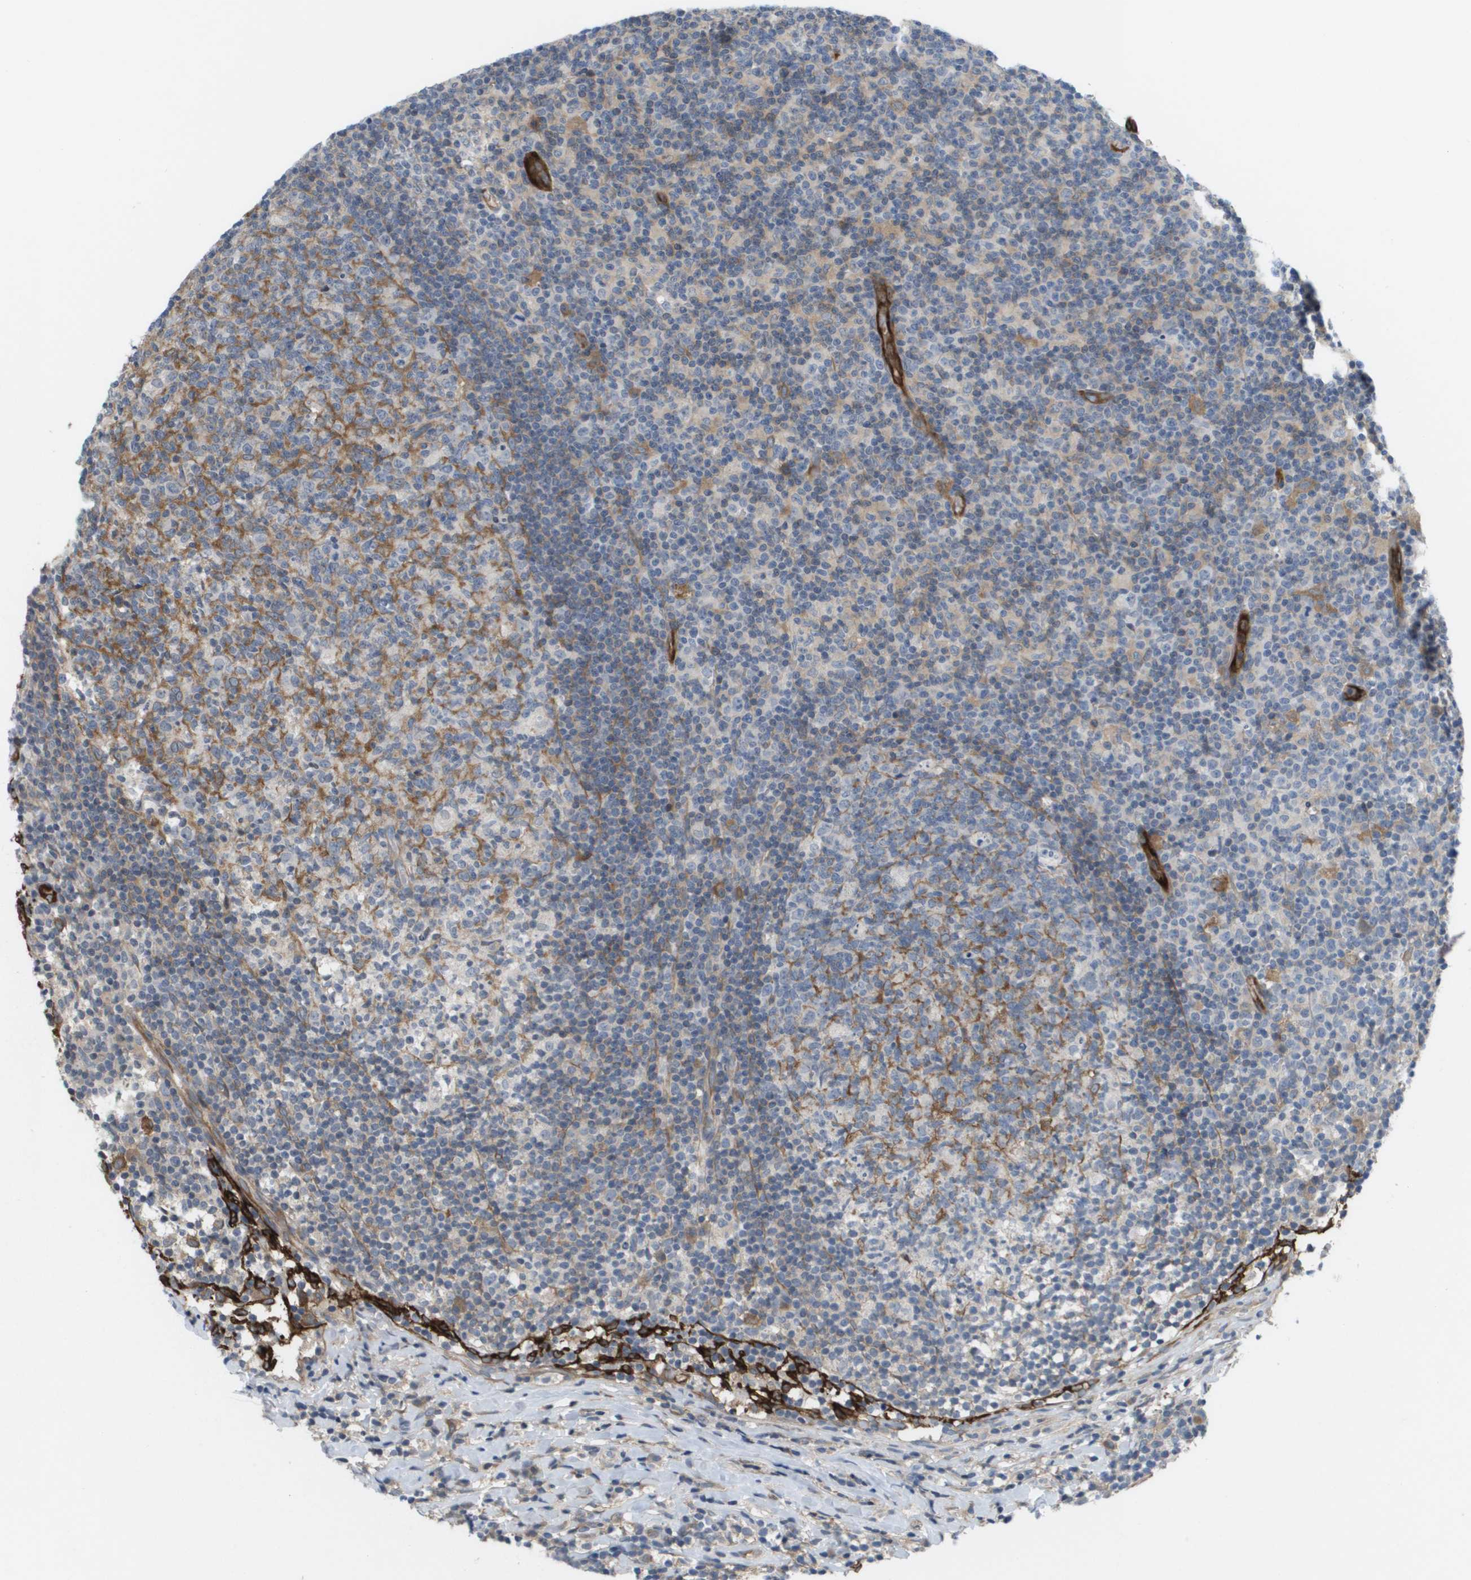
{"staining": {"intensity": "moderate", "quantity": "<25%", "location": "cytoplasmic/membranous"}, "tissue": "lymph node", "cell_type": "Germinal center cells", "image_type": "normal", "snomed": [{"axis": "morphology", "description": "Normal tissue, NOS"}, {"axis": "morphology", "description": "Inflammation, NOS"}, {"axis": "topography", "description": "Lymph node"}], "caption": "The micrograph reveals immunohistochemical staining of benign lymph node. There is moderate cytoplasmic/membranous expression is appreciated in about <25% of germinal center cells. (DAB = brown stain, brightfield microscopy at high magnification).", "gene": "MARCHF8", "patient": {"sex": "male", "age": 55}}